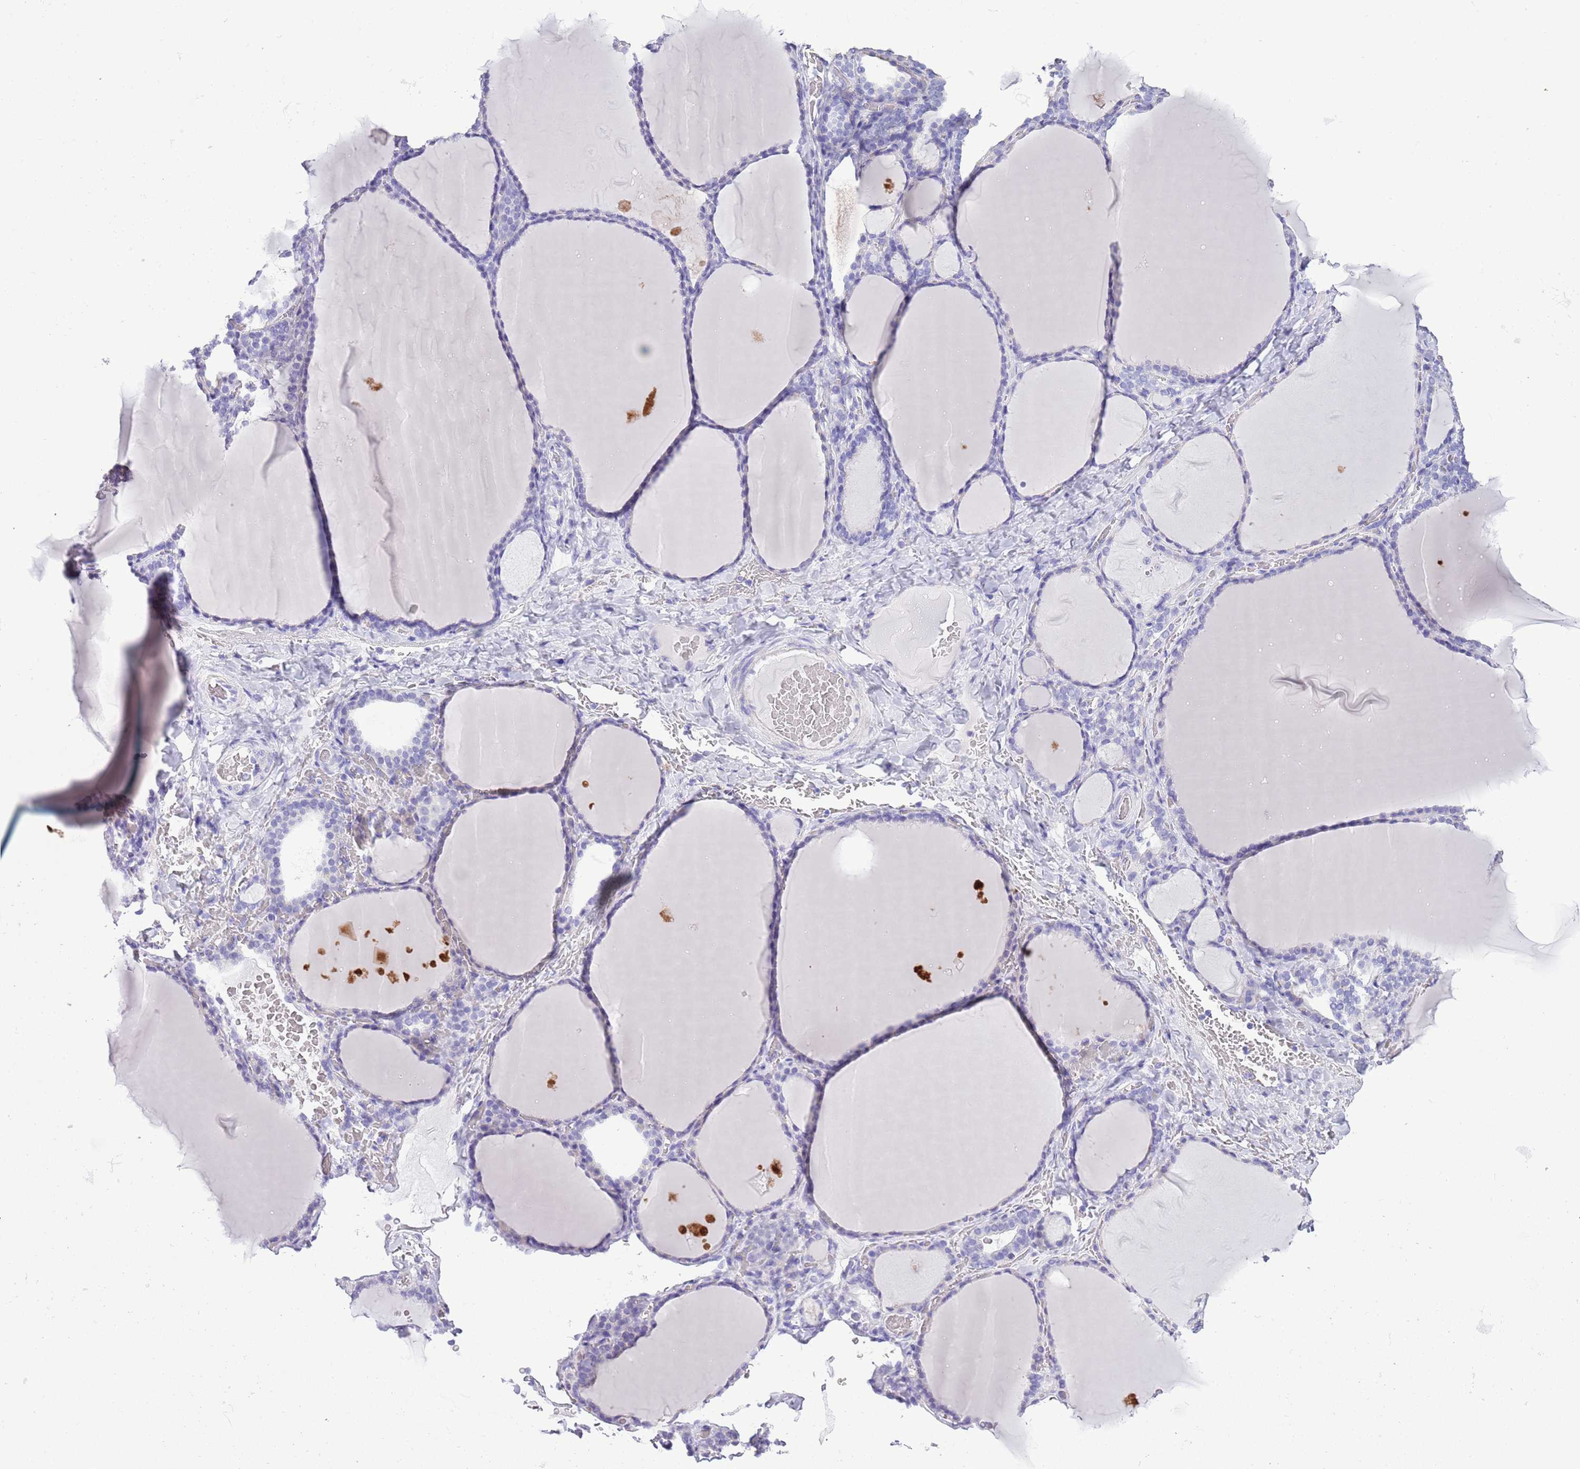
{"staining": {"intensity": "negative", "quantity": "none", "location": "none"}, "tissue": "thyroid gland", "cell_type": "Glandular cells", "image_type": "normal", "snomed": [{"axis": "morphology", "description": "Normal tissue, NOS"}, {"axis": "topography", "description": "Thyroid gland"}], "caption": "Micrograph shows no protein expression in glandular cells of normal thyroid gland. (IHC, brightfield microscopy, high magnification).", "gene": "ABHD17C", "patient": {"sex": "female", "age": 39}}